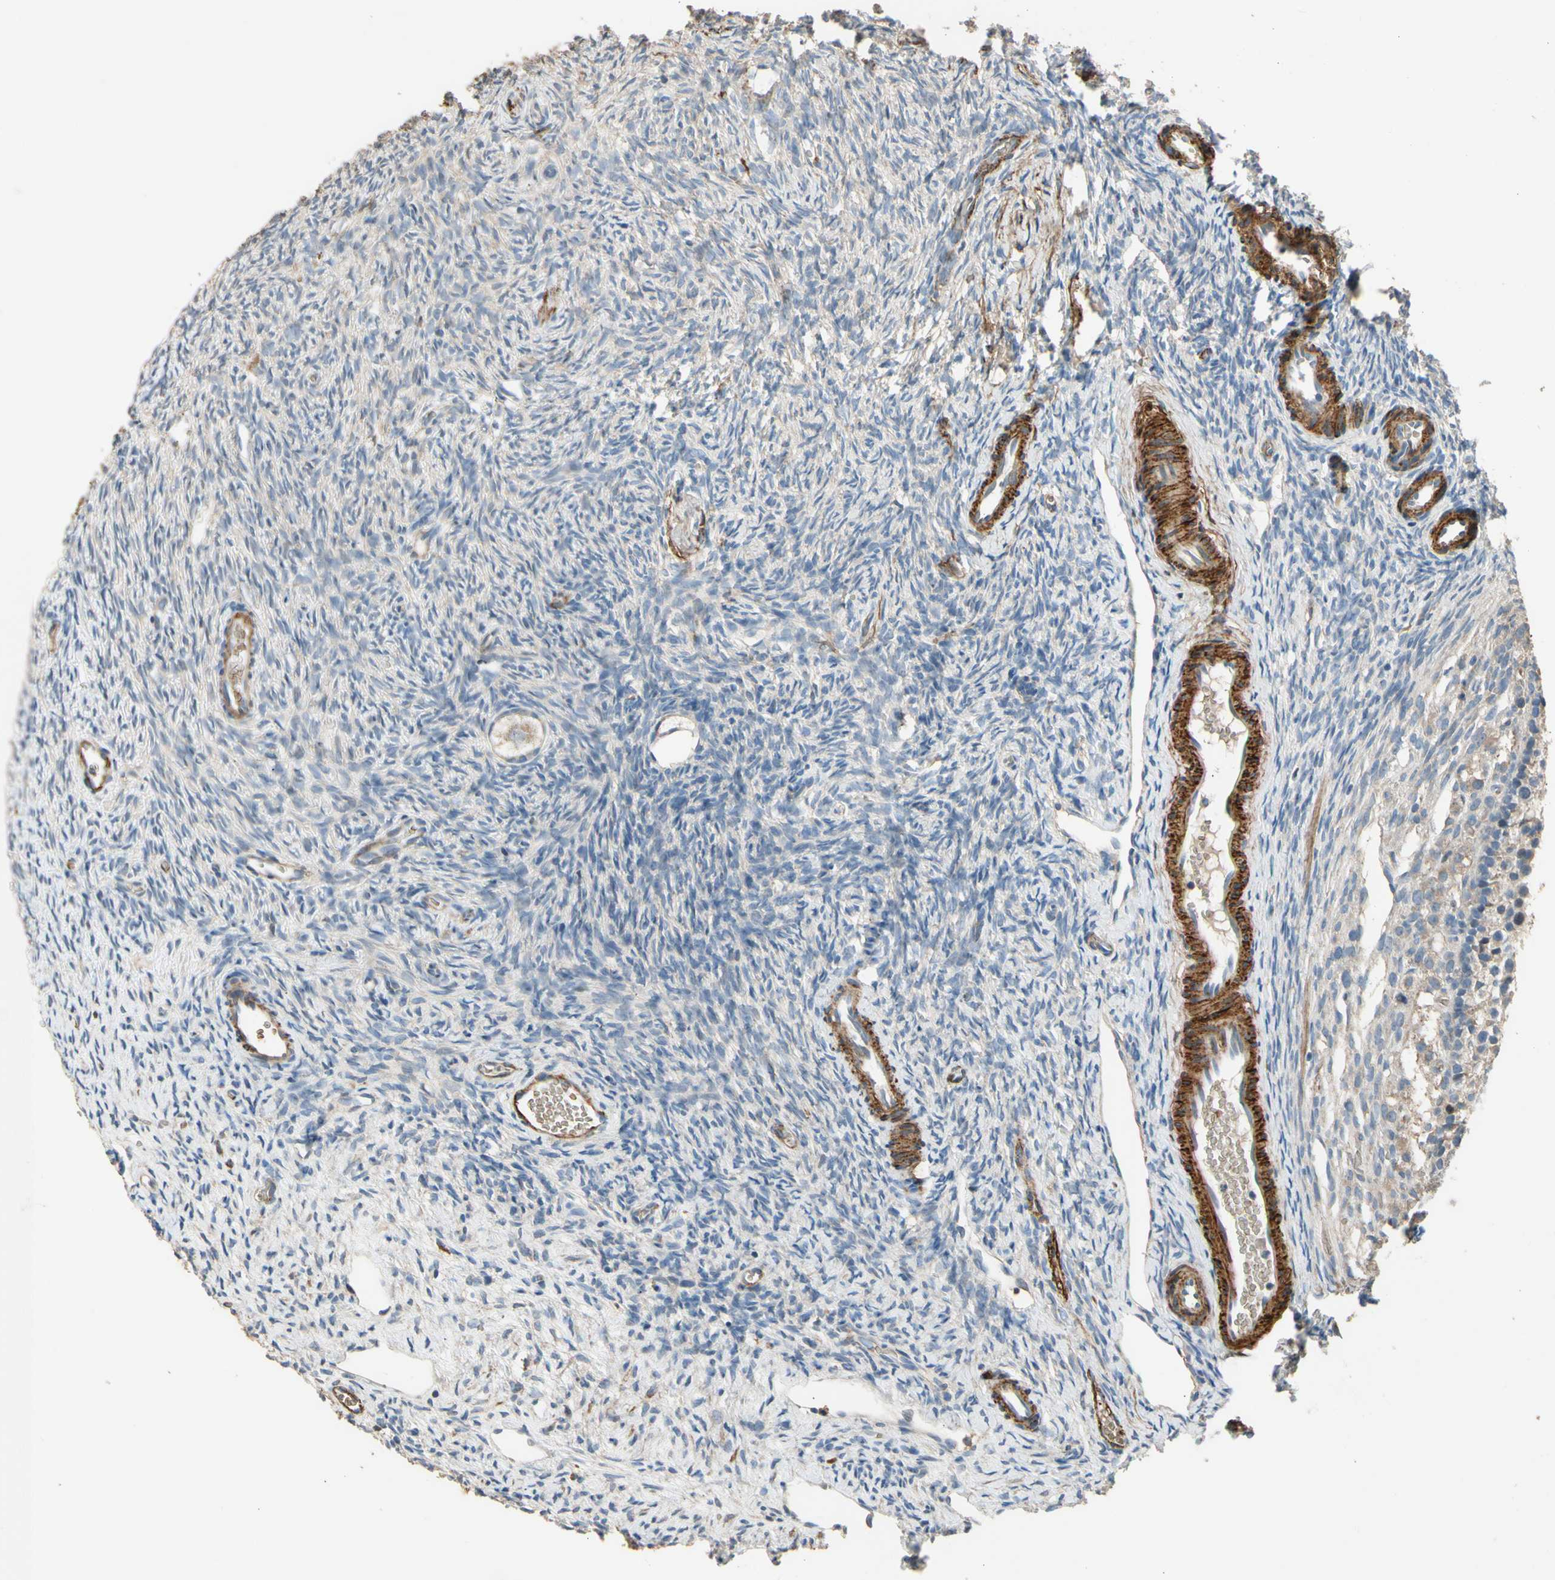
{"staining": {"intensity": "weak", "quantity": ">75%", "location": "cytoplasmic/membranous"}, "tissue": "ovary", "cell_type": "Follicle cells", "image_type": "normal", "snomed": [{"axis": "morphology", "description": "Normal tissue, NOS"}, {"axis": "topography", "description": "Ovary"}], "caption": "Approximately >75% of follicle cells in benign human ovary demonstrate weak cytoplasmic/membranous protein positivity as visualized by brown immunohistochemical staining.", "gene": "SUSD2", "patient": {"sex": "female", "age": 35}}